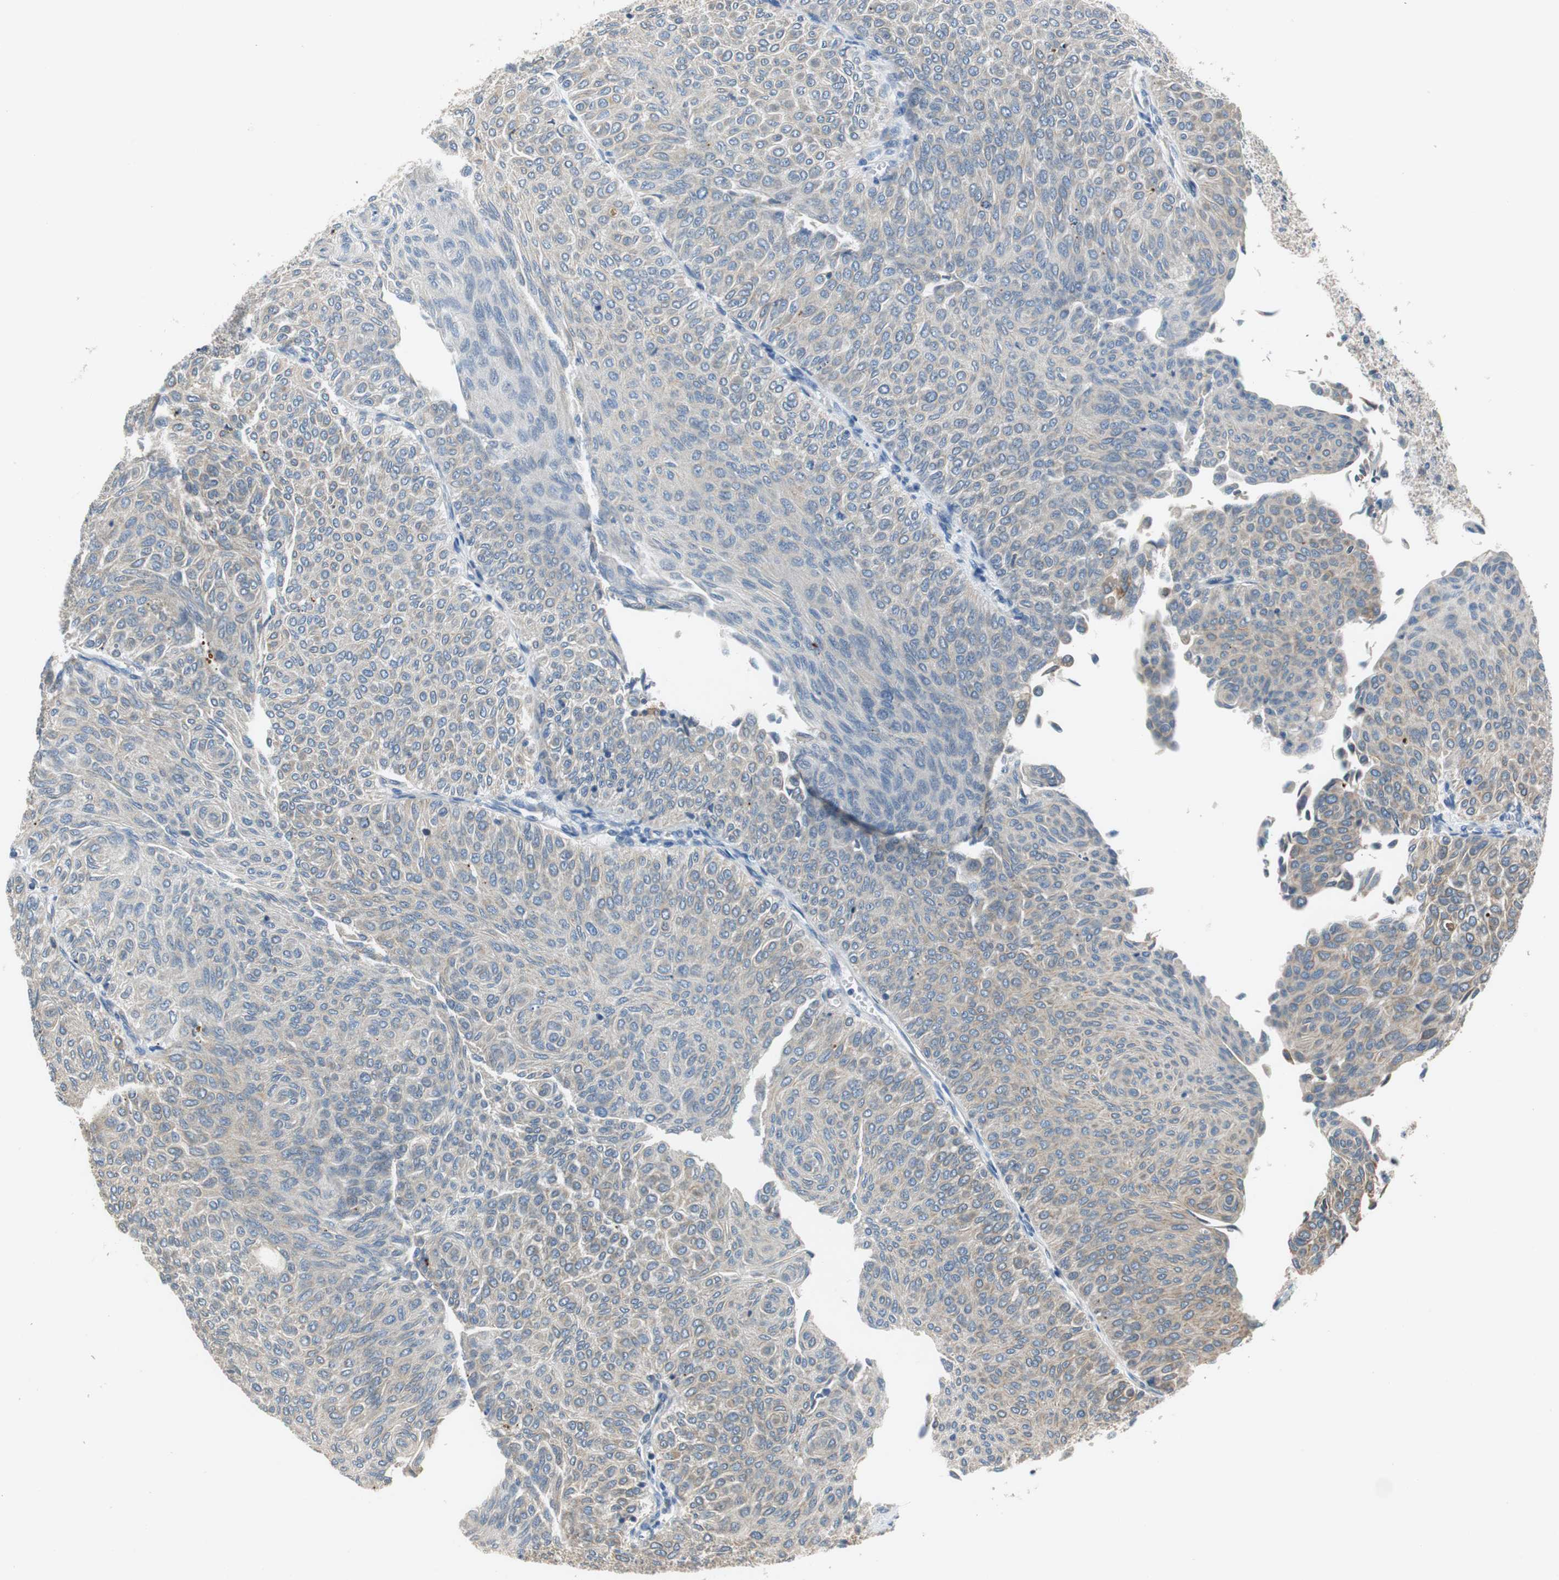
{"staining": {"intensity": "weak", "quantity": ">75%", "location": "cytoplasmic/membranous"}, "tissue": "urothelial cancer", "cell_type": "Tumor cells", "image_type": "cancer", "snomed": [{"axis": "morphology", "description": "Urothelial carcinoma, Low grade"}, {"axis": "topography", "description": "Urinary bladder"}], "caption": "An IHC photomicrograph of neoplastic tissue is shown. Protein staining in brown labels weak cytoplasmic/membranous positivity in low-grade urothelial carcinoma within tumor cells. The protein is shown in brown color, while the nuclei are stained blue.", "gene": "FADS2", "patient": {"sex": "male", "age": 78}}